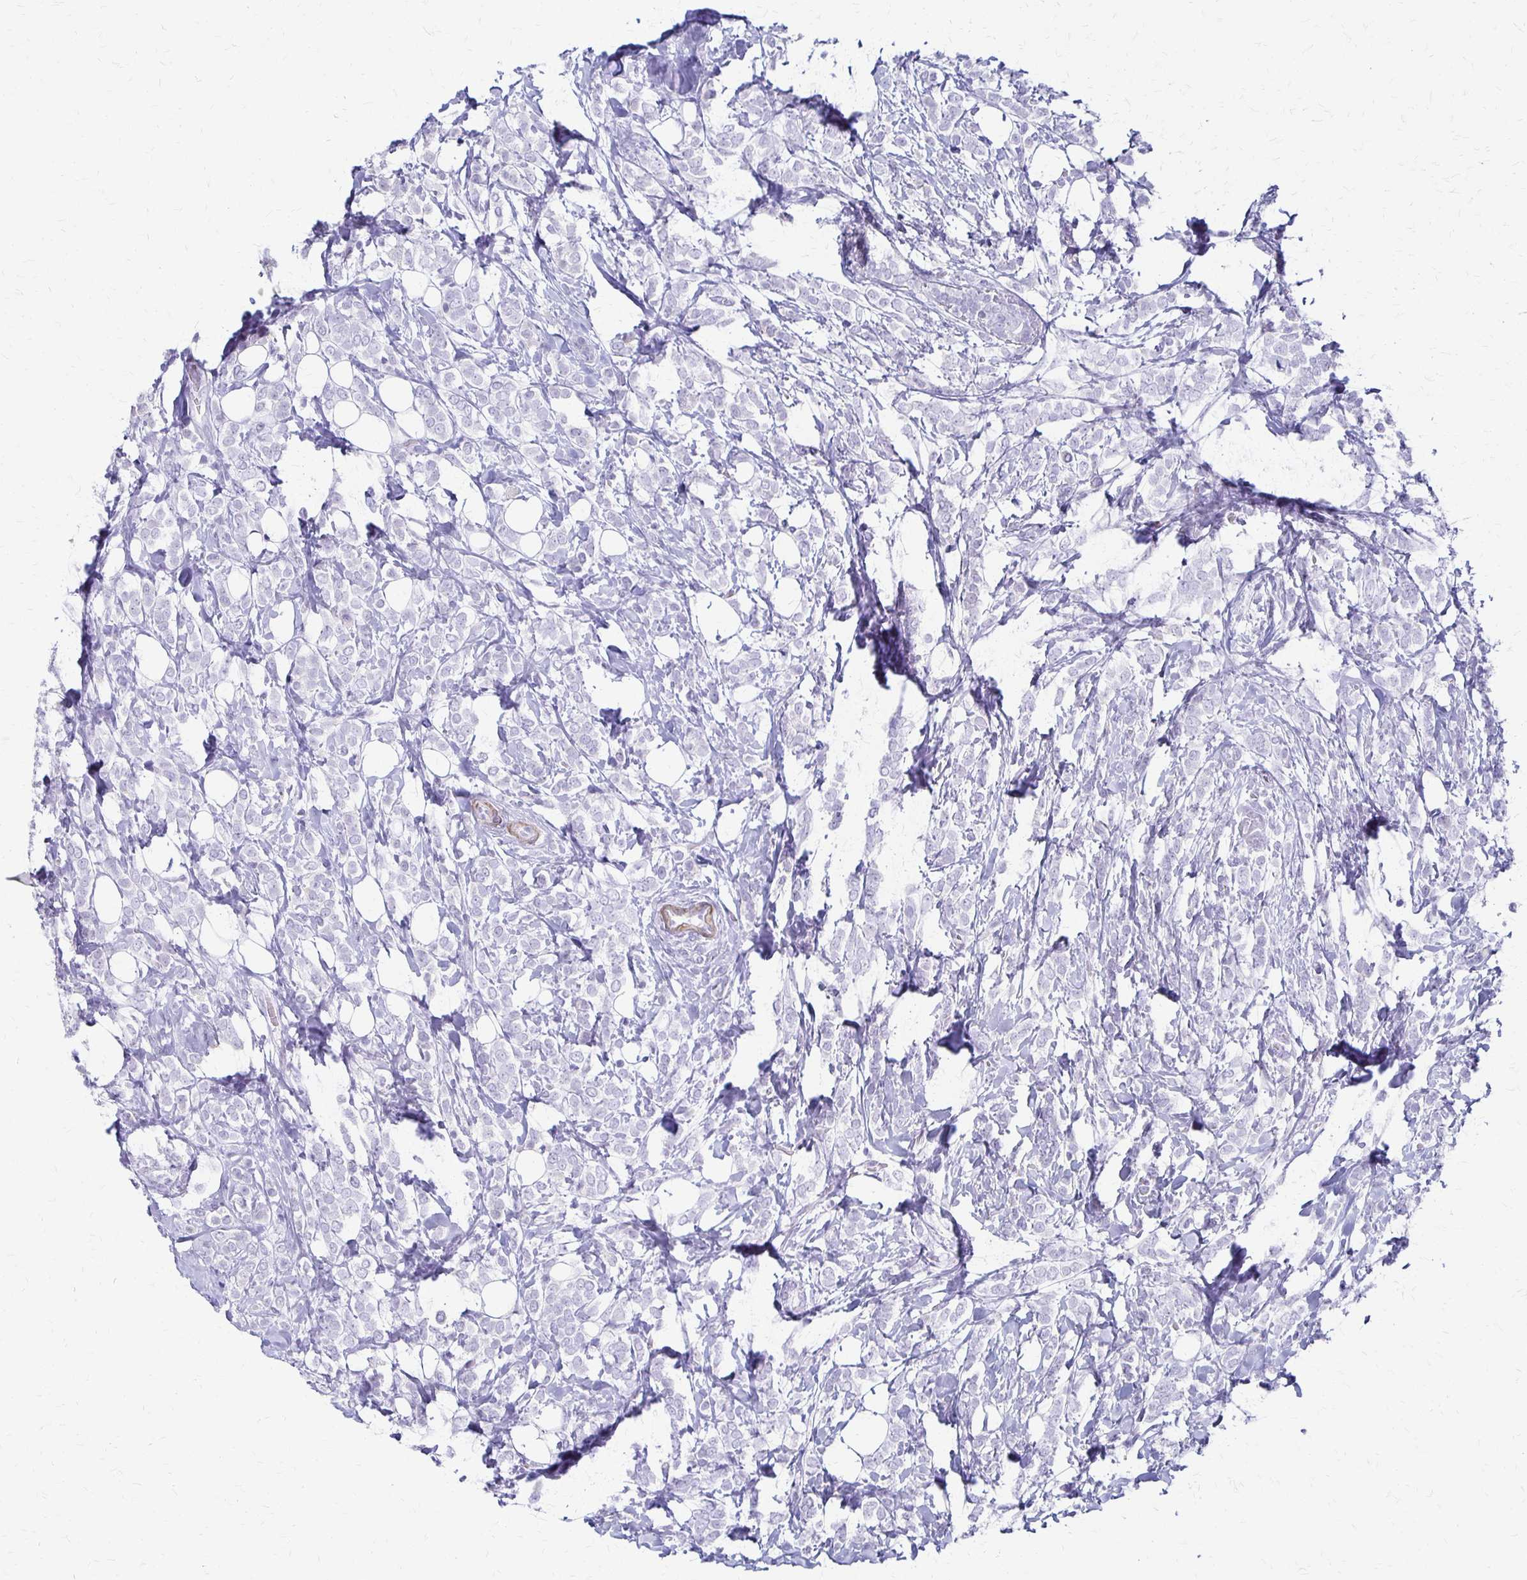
{"staining": {"intensity": "negative", "quantity": "none", "location": "none"}, "tissue": "breast cancer", "cell_type": "Tumor cells", "image_type": "cancer", "snomed": [{"axis": "morphology", "description": "Lobular carcinoma"}, {"axis": "topography", "description": "Breast"}], "caption": "Tumor cells are negative for brown protein staining in breast cancer.", "gene": "IVL", "patient": {"sex": "female", "age": 49}}